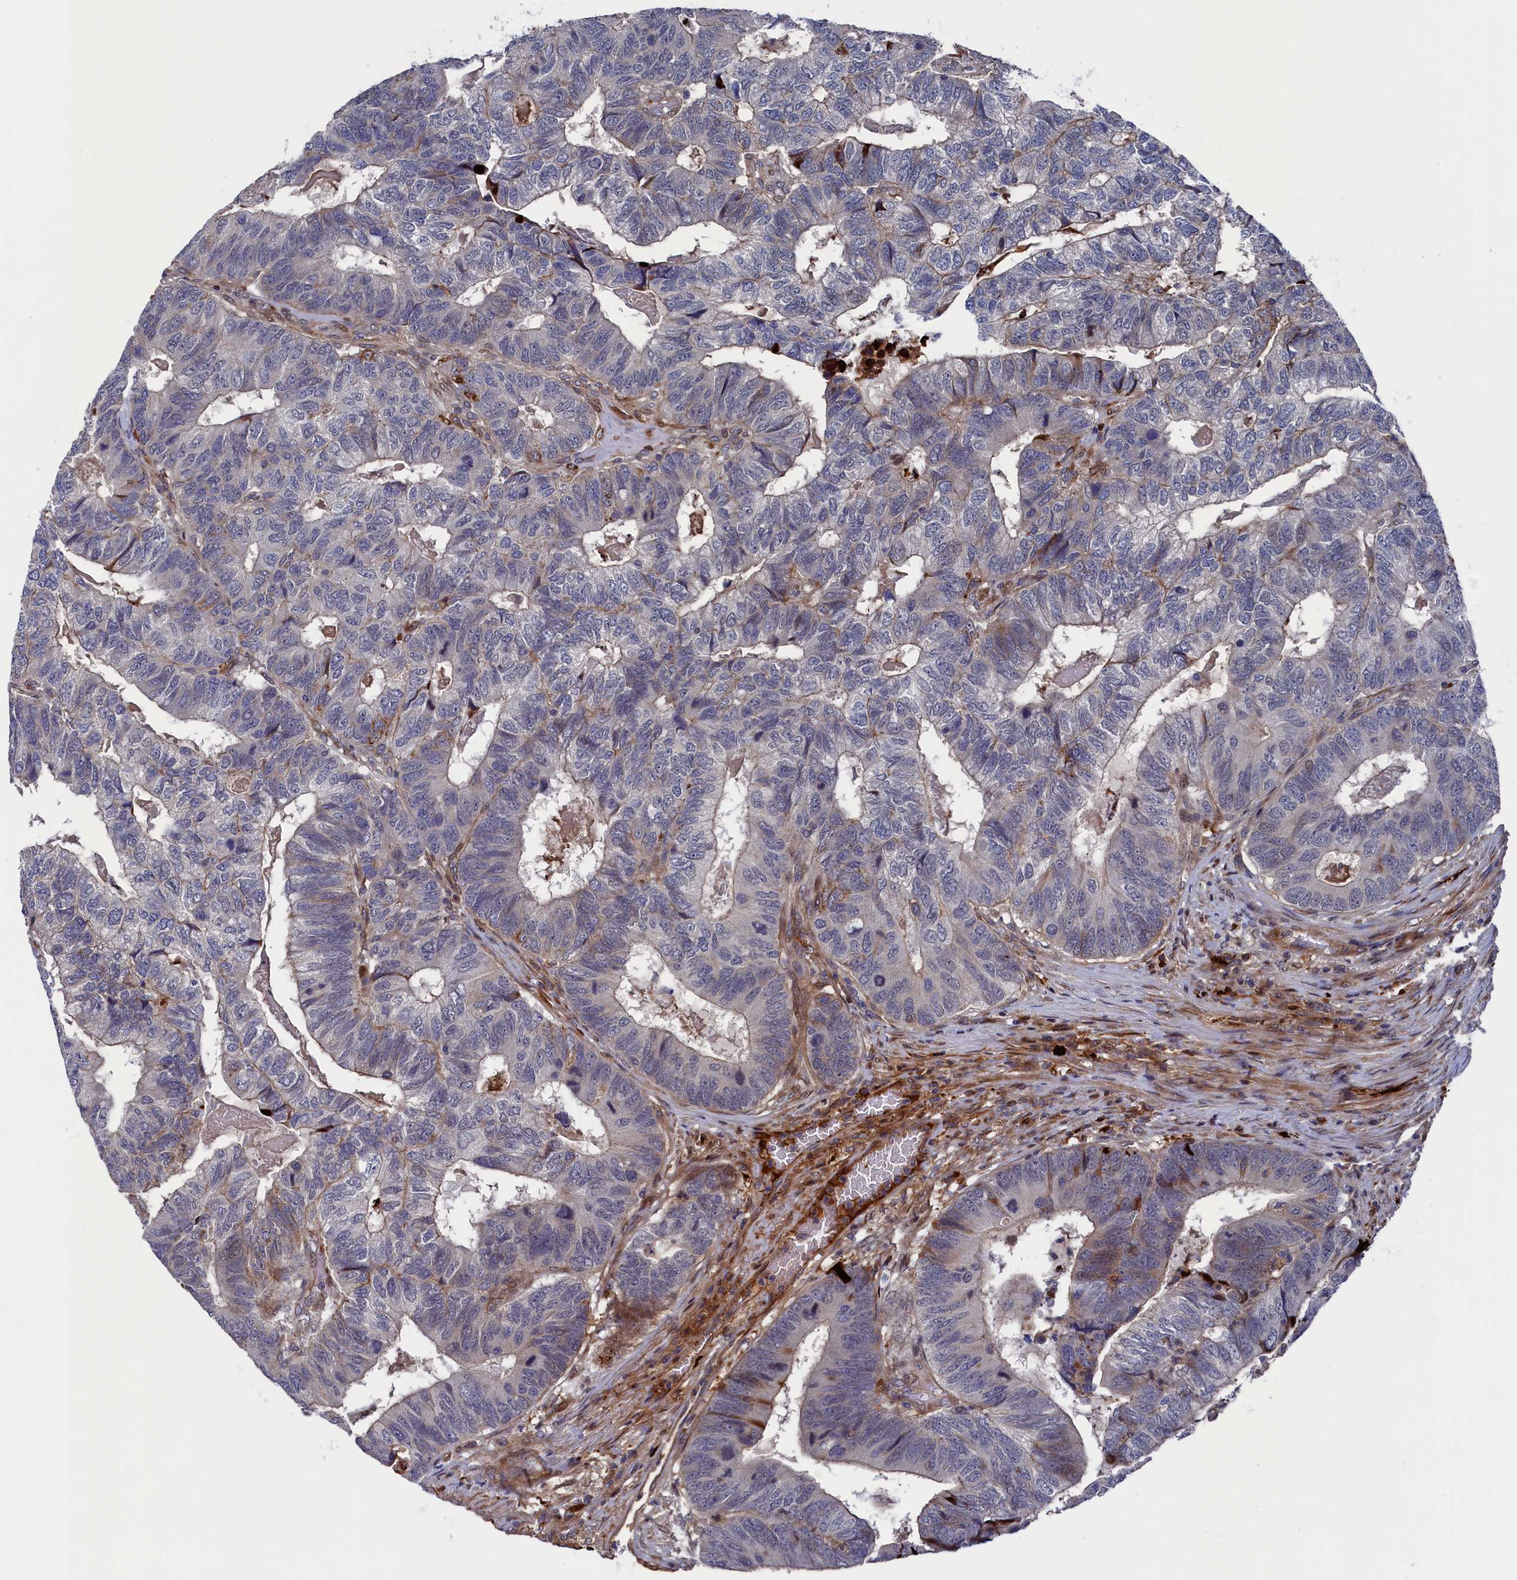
{"staining": {"intensity": "strong", "quantity": "<25%", "location": "cytoplasmic/membranous,nuclear"}, "tissue": "colorectal cancer", "cell_type": "Tumor cells", "image_type": "cancer", "snomed": [{"axis": "morphology", "description": "Adenocarcinoma, NOS"}, {"axis": "topography", "description": "Colon"}], "caption": "Immunohistochemistry (DAB (3,3'-diaminobenzidine)) staining of human colorectal cancer exhibits strong cytoplasmic/membranous and nuclear protein staining in about <25% of tumor cells.", "gene": "ZNF891", "patient": {"sex": "female", "age": 67}}